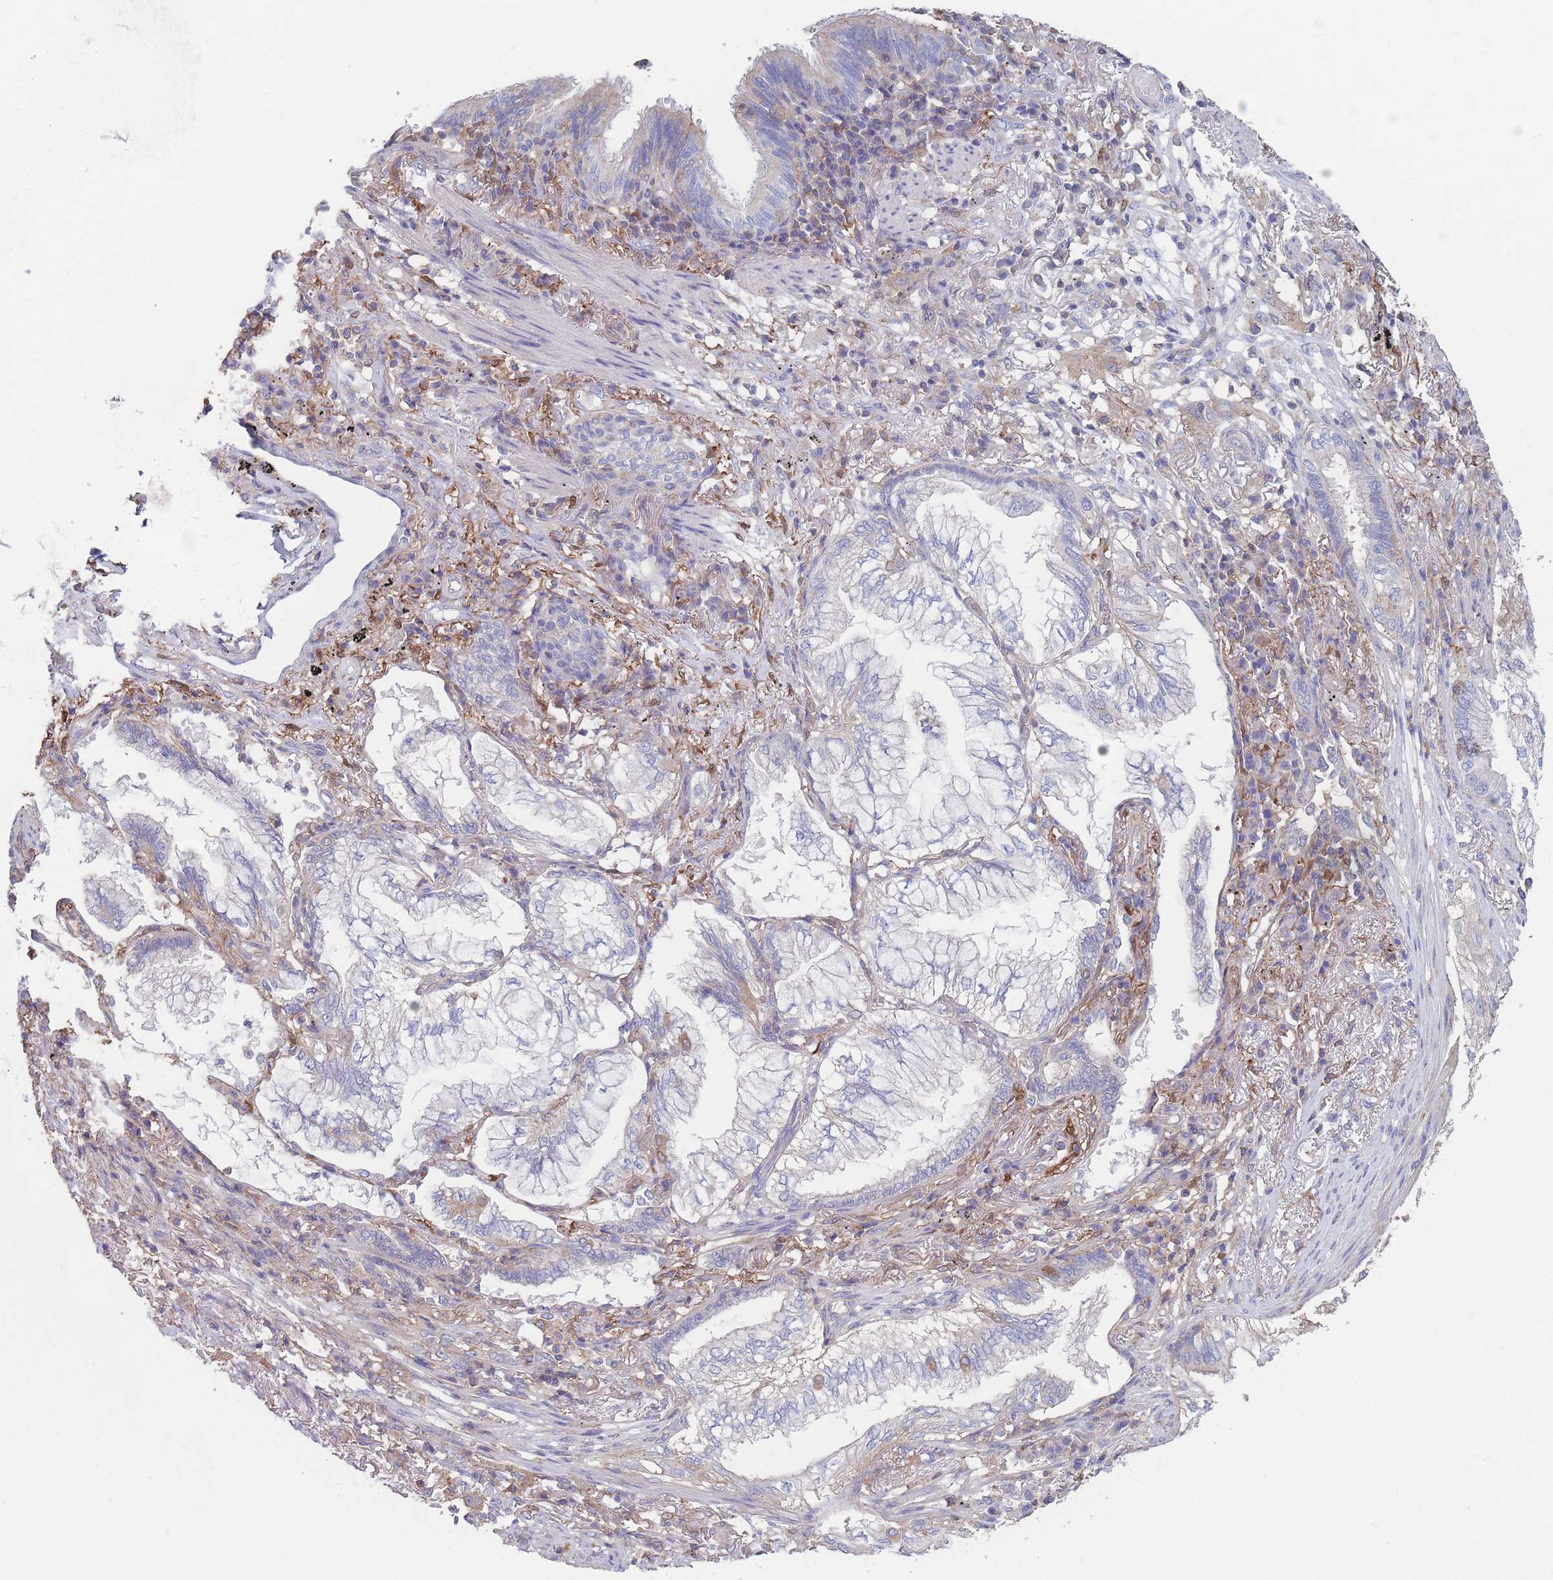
{"staining": {"intensity": "negative", "quantity": "none", "location": "none"}, "tissue": "lung cancer", "cell_type": "Tumor cells", "image_type": "cancer", "snomed": [{"axis": "morphology", "description": "Adenocarcinoma, NOS"}, {"axis": "topography", "description": "Lung"}], "caption": "Tumor cells show no significant protein expression in lung adenocarcinoma. Brightfield microscopy of IHC stained with DAB (brown) and hematoxylin (blue), captured at high magnification.", "gene": "ADH1A", "patient": {"sex": "female", "age": 70}}